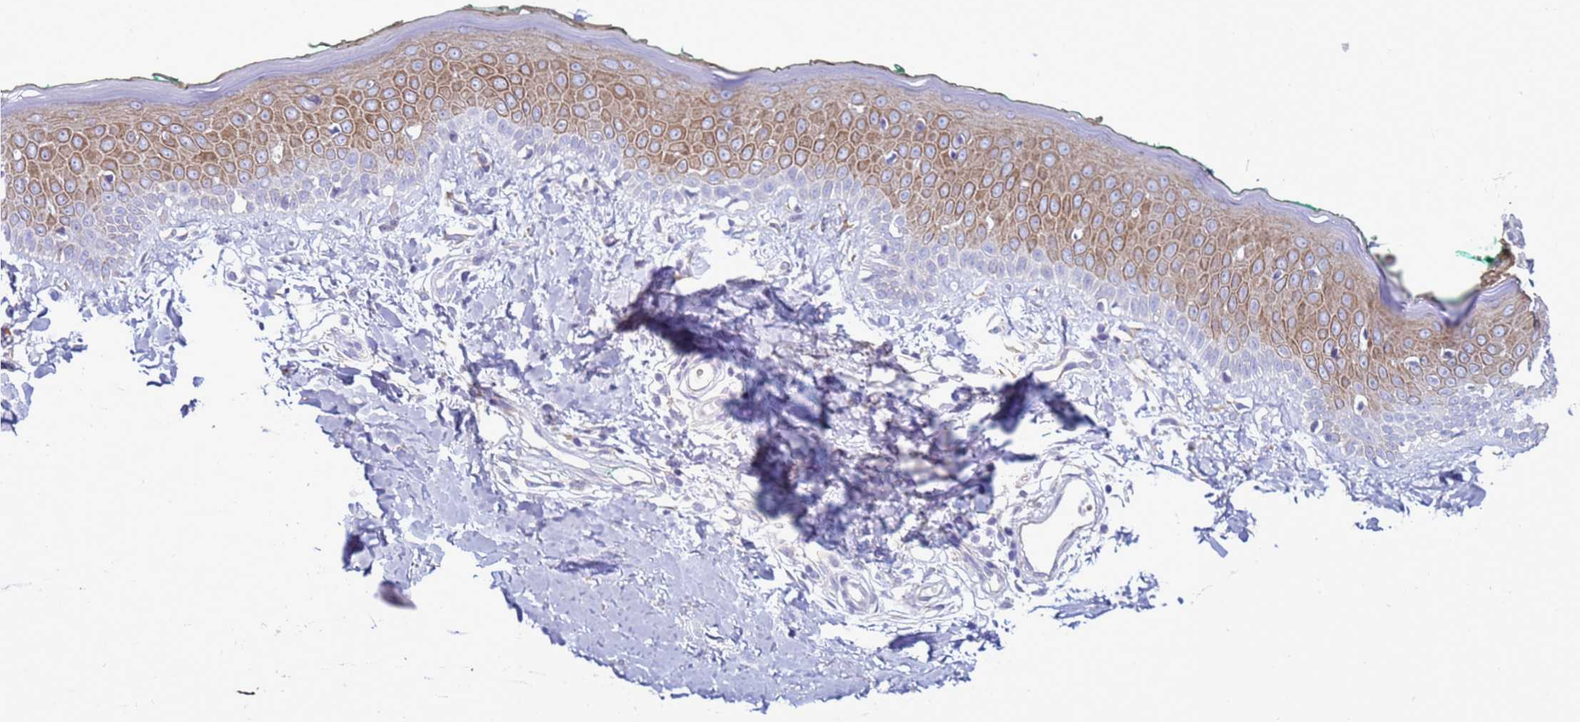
{"staining": {"intensity": "negative", "quantity": "none", "location": "none"}, "tissue": "skin", "cell_type": "Fibroblasts", "image_type": "normal", "snomed": [{"axis": "morphology", "description": "Normal tissue, NOS"}, {"axis": "morphology", "description": "Malignant melanoma, NOS"}, {"axis": "topography", "description": "Skin"}], "caption": "Human skin stained for a protein using immunohistochemistry (IHC) displays no staining in fibroblasts.", "gene": "ABHD17B", "patient": {"sex": "male", "age": 62}}